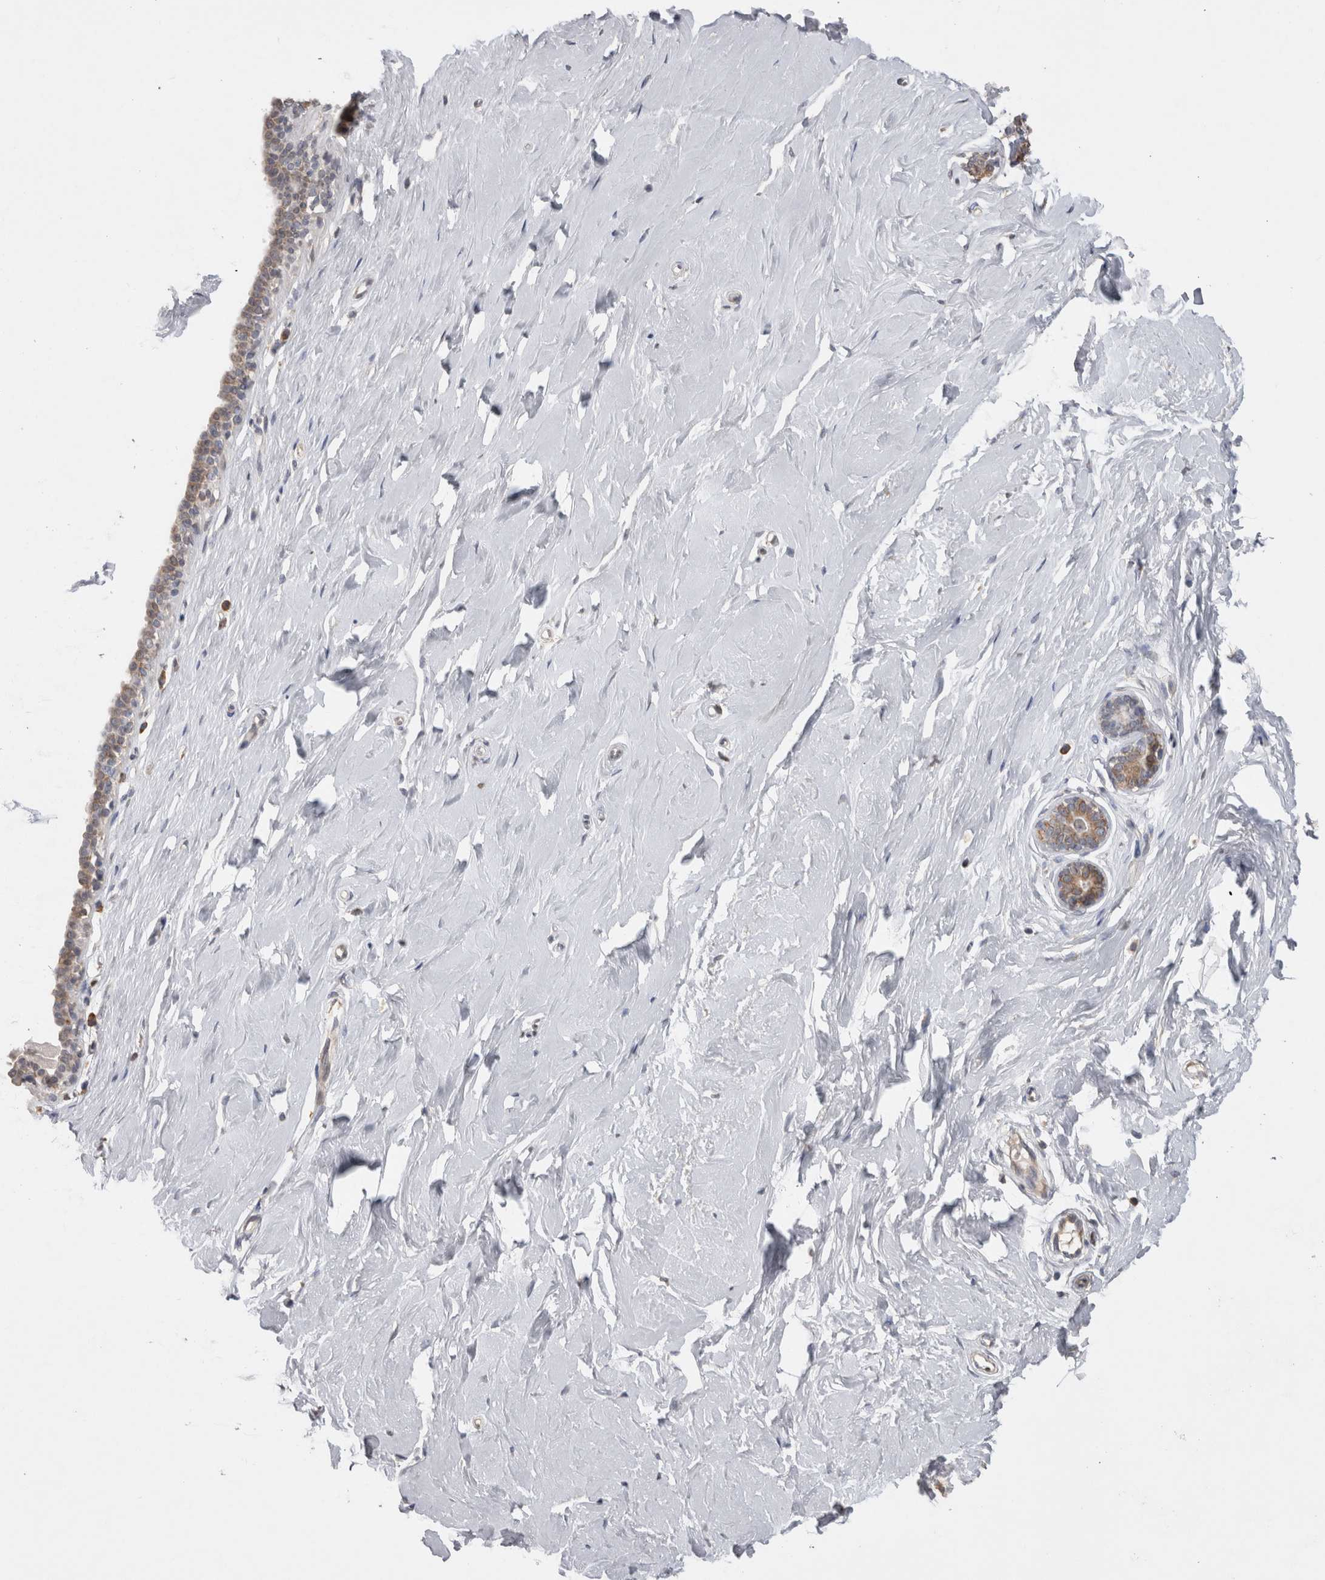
{"staining": {"intensity": "moderate", "quantity": "<25%", "location": "cytoplasmic/membranous"}, "tissue": "breast", "cell_type": "Adipocytes", "image_type": "normal", "snomed": [{"axis": "morphology", "description": "Normal tissue, NOS"}, {"axis": "topography", "description": "Breast"}], "caption": "Adipocytes reveal low levels of moderate cytoplasmic/membranous expression in approximately <25% of cells in benign human breast. (IHC, brightfield microscopy, high magnification).", "gene": "NOMO1", "patient": {"sex": "female", "age": 23}}